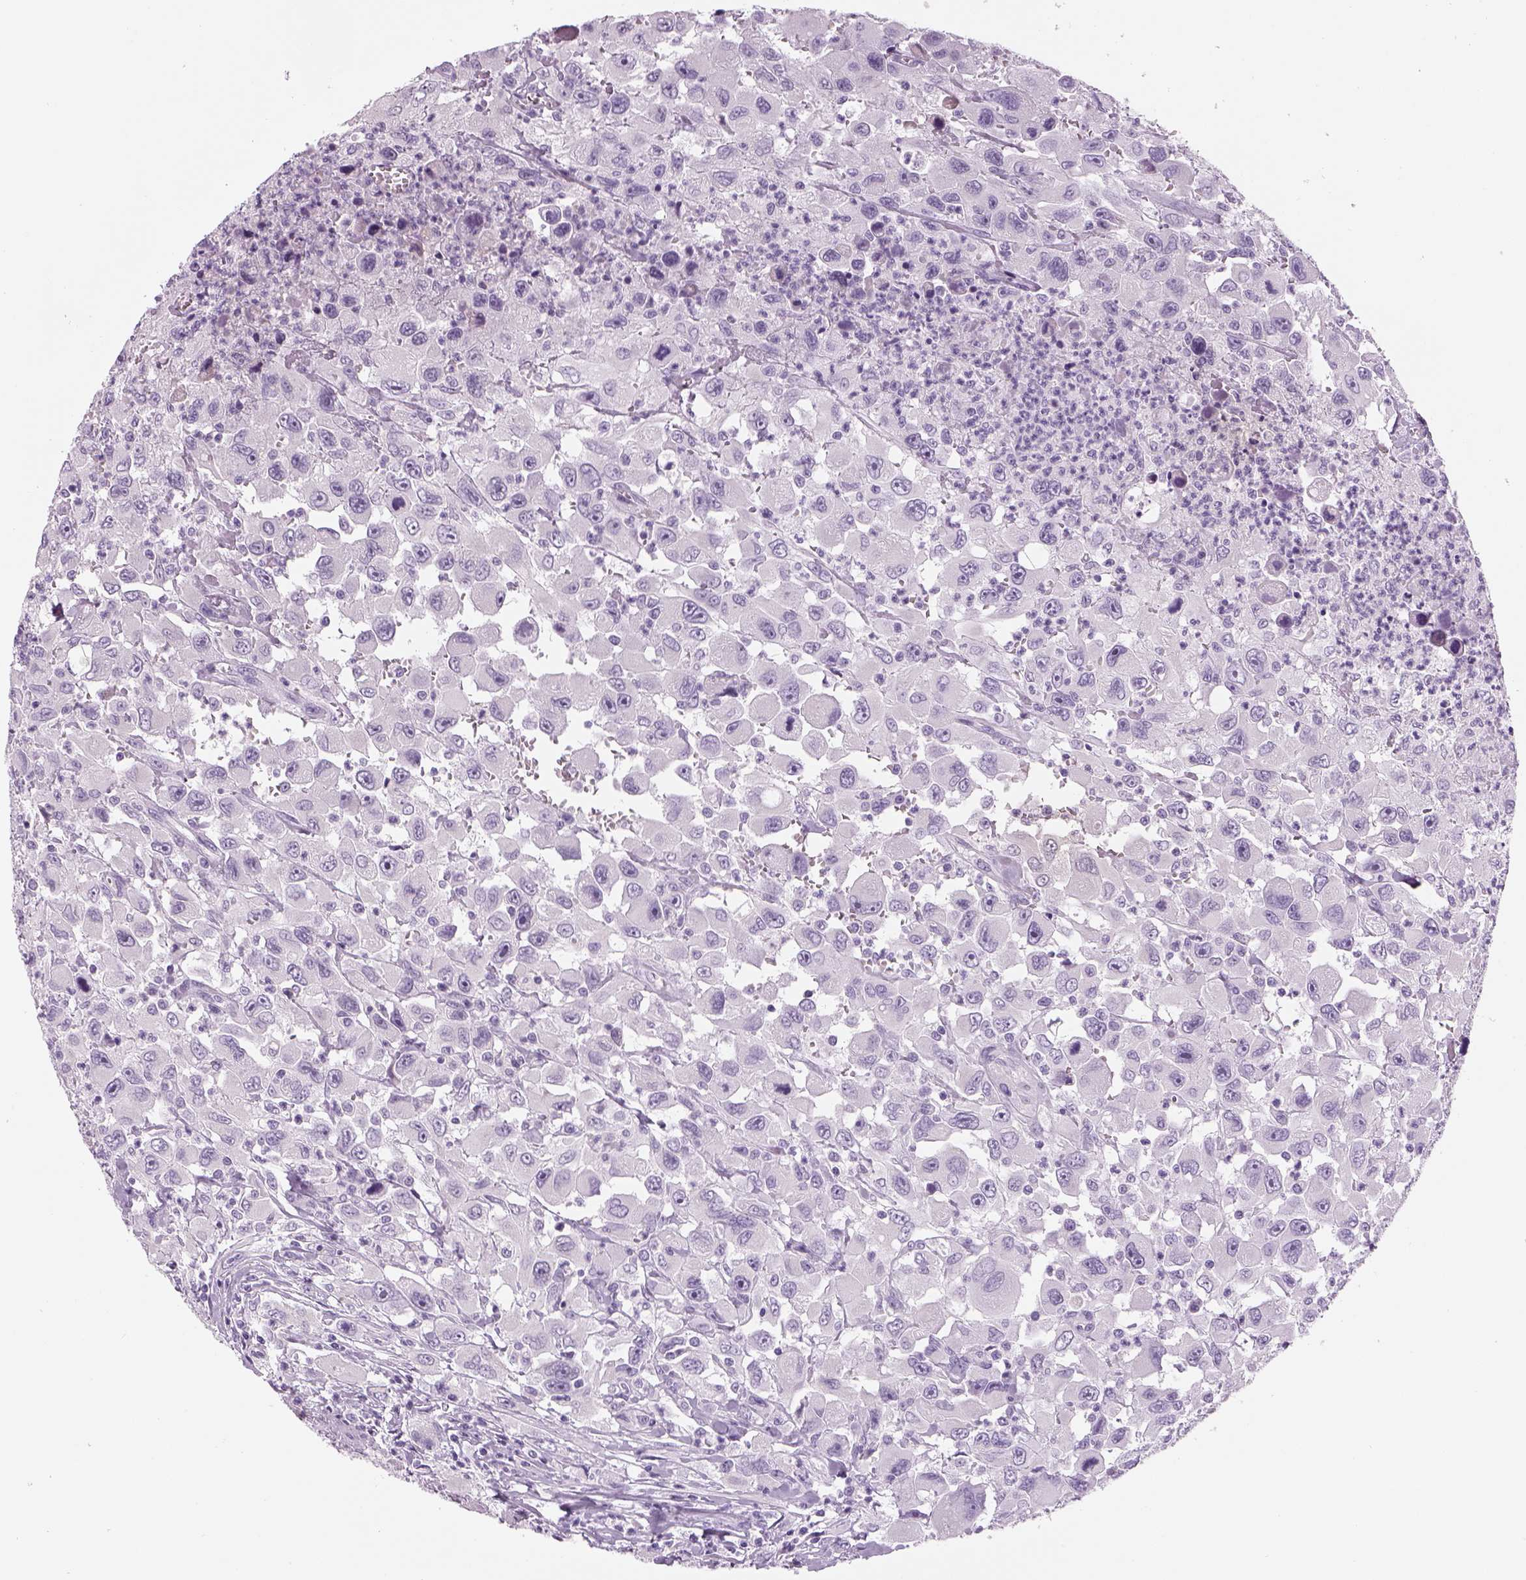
{"staining": {"intensity": "negative", "quantity": "none", "location": "none"}, "tissue": "head and neck cancer", "cell_type": "Tumor cells", "image_type": "cancer", "snomed": [{"axis": "morphology", "description": "Squamous cell carcinoma, NOS"}, {"axis": "morphology", "description": "Squamous cell carcinoma, metastatic, NOS"}, {"axis": "topography", "description": "Oral tissue"}, {"axis": "topography", "description": "Head-Neck"}], "caption": "A photomicrograph of human head and neck squamous cell carcinoma is negative for staining in tumor cells. (IHC, brightfield microscopy, high magnification).", "gene": "KCNMB4", "patient": {"sex": "female", "age": 85}}